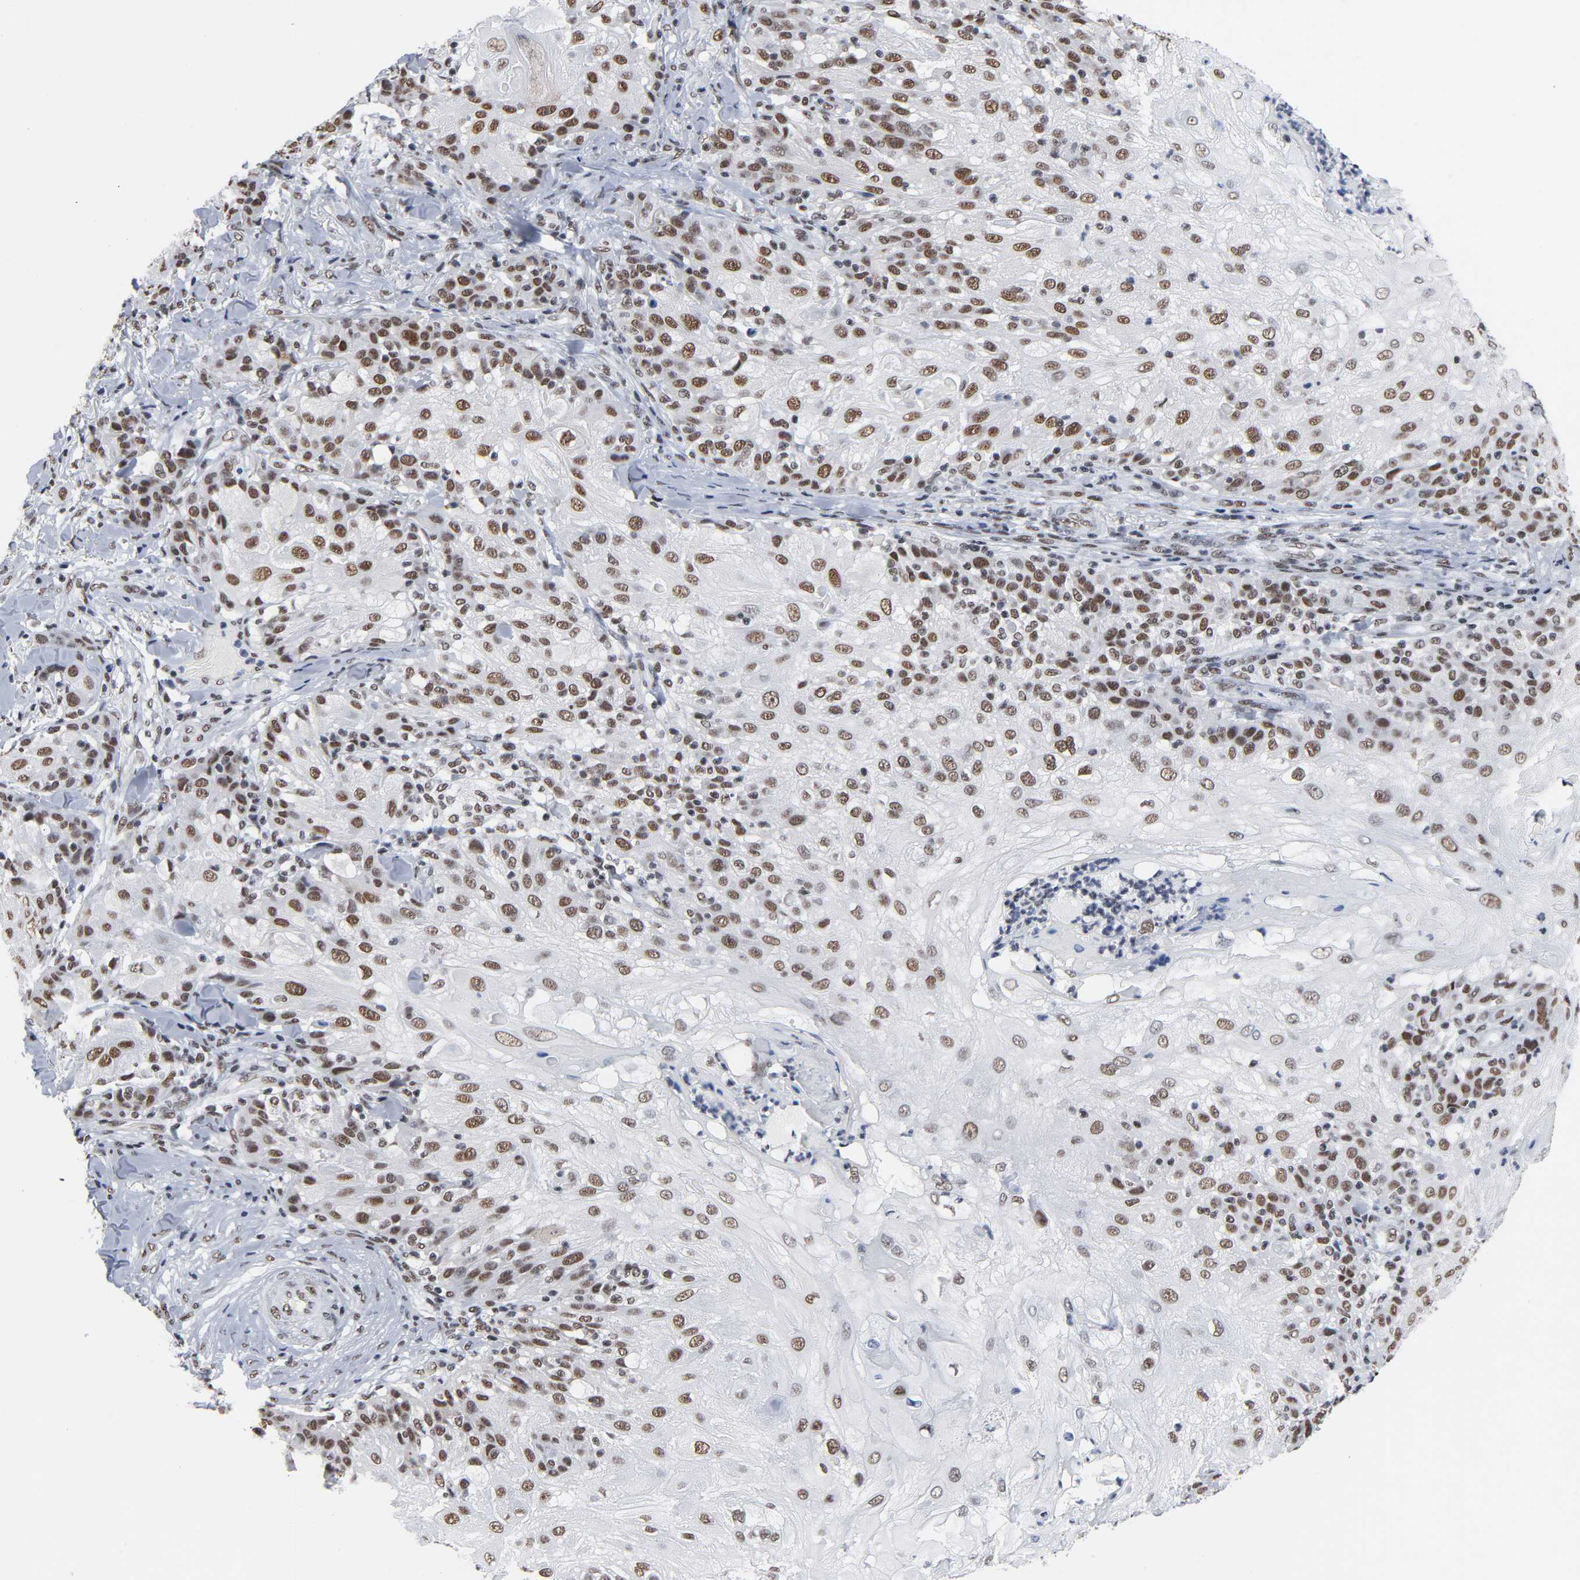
{"staining": {"intensity": "moderate", "quantity": ">75%", "location": "cytoplasmic/membranous,nuclear"}, "tissue": "skin cancer", "cell_type": "Tumor cells", "image_type": "cancer", "snomed": [{"axis": "morphology", "description": "Normal tissue, NOS"}, {"axis": "morphology", "description": "Squamous cell carcinoma, NOS"}, {"axis": "topography", "description": "Skin"}], "caption": "Brown immunohistochemical staining in human skin squamous cell carcinoma demonstrates moderate cytoplasmic/membranous and nuclear staining in approximately >75% of tumor cells.", "gene": "CSTF2", "patient": {"sex": "female", "age": 83}}